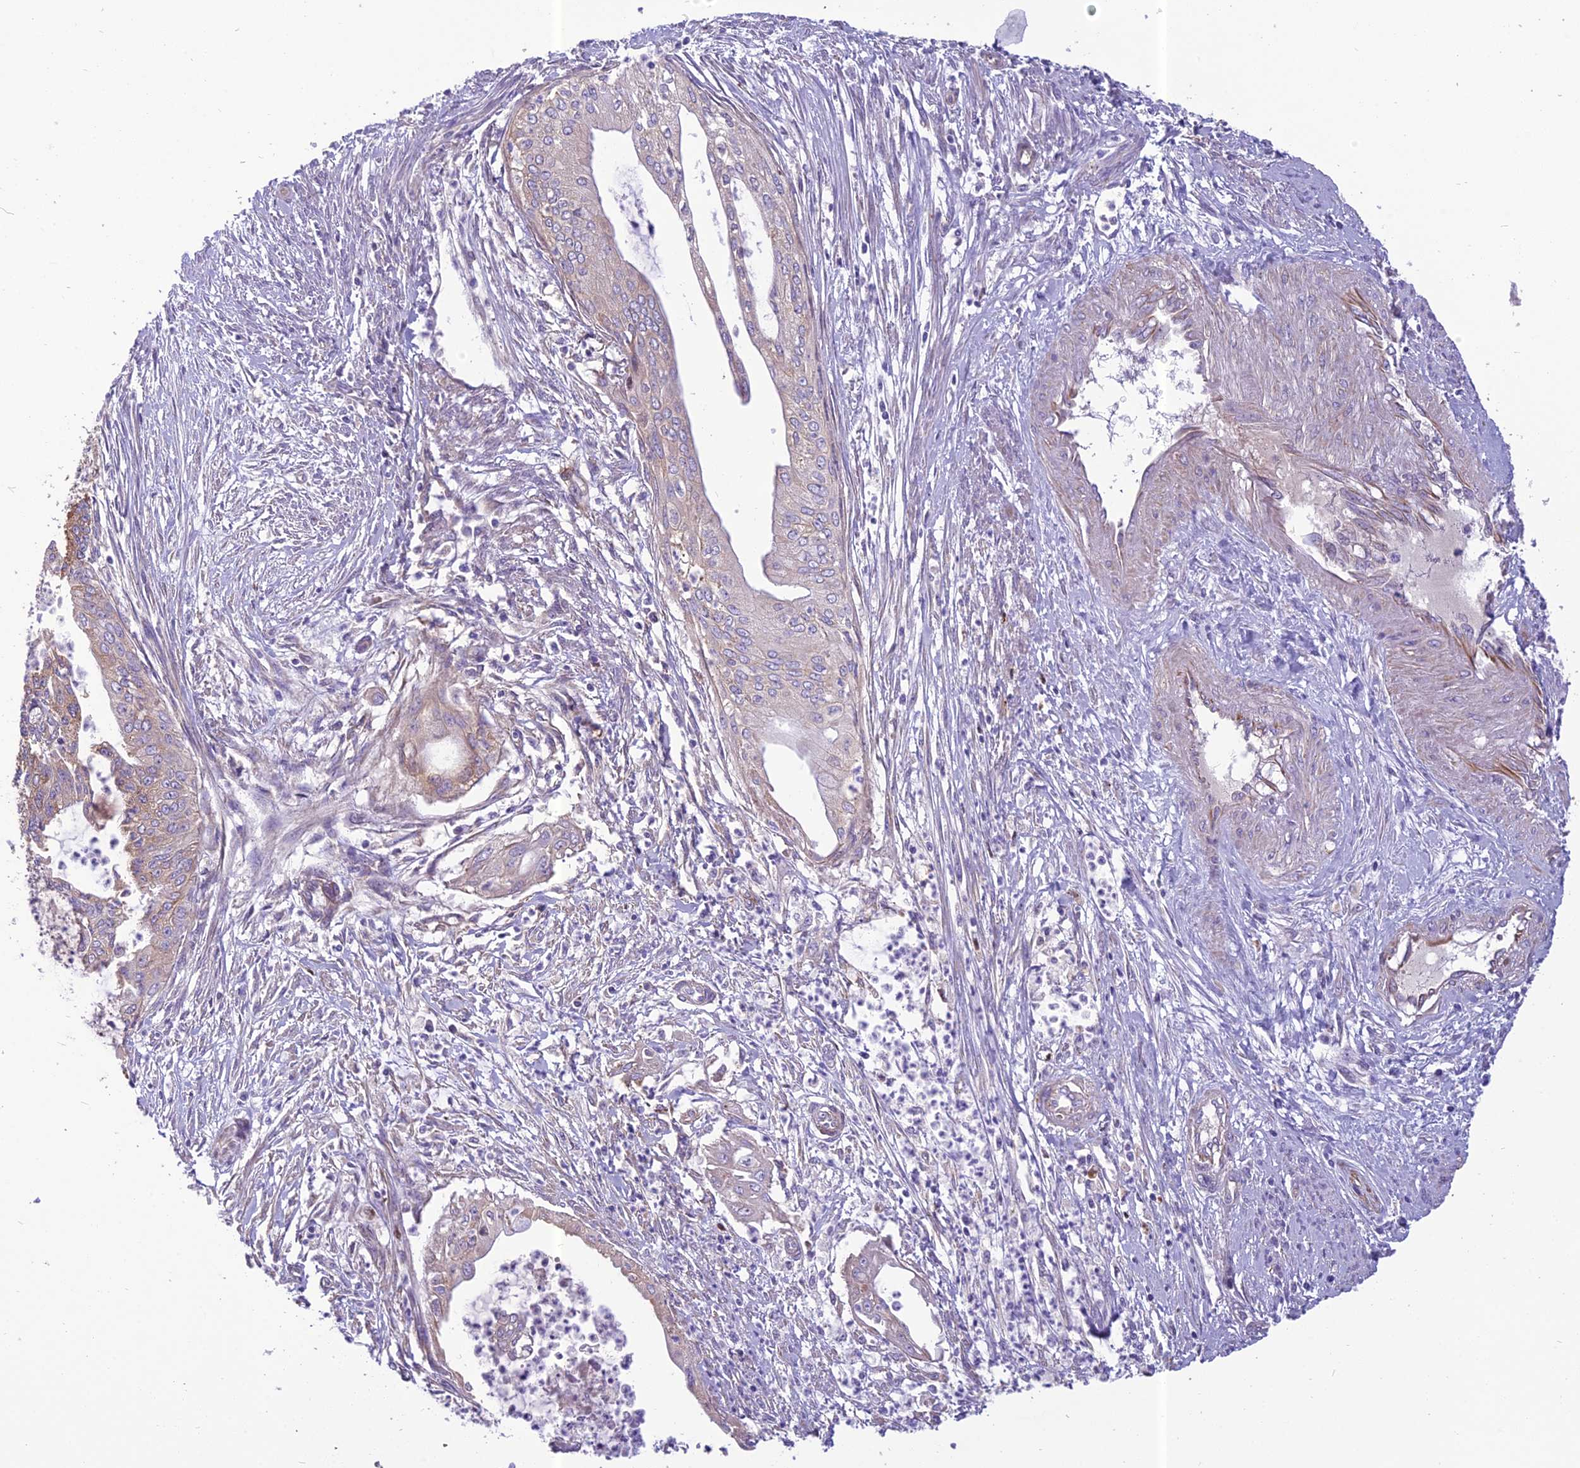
{"staining": {"intensity": "negative", "quantity": "none", "location": "none"}, "tissue": "endometrial cancer", "cell_type": "Tumor cells", "image_type": "cancer", "snomed": [{"axis": "morphology", "description": "Adenocarcinoma, NOS"}, {"axis": "topography", "description": "Endometrium"}], "caption": "IHC photomicrograph of endometrial adenocarcinoma stained for a protein (brown), which exhibits no positivity in tumor cells.", "gene": "SPDL1", "patient": {"sex": "female", "age": 73}}